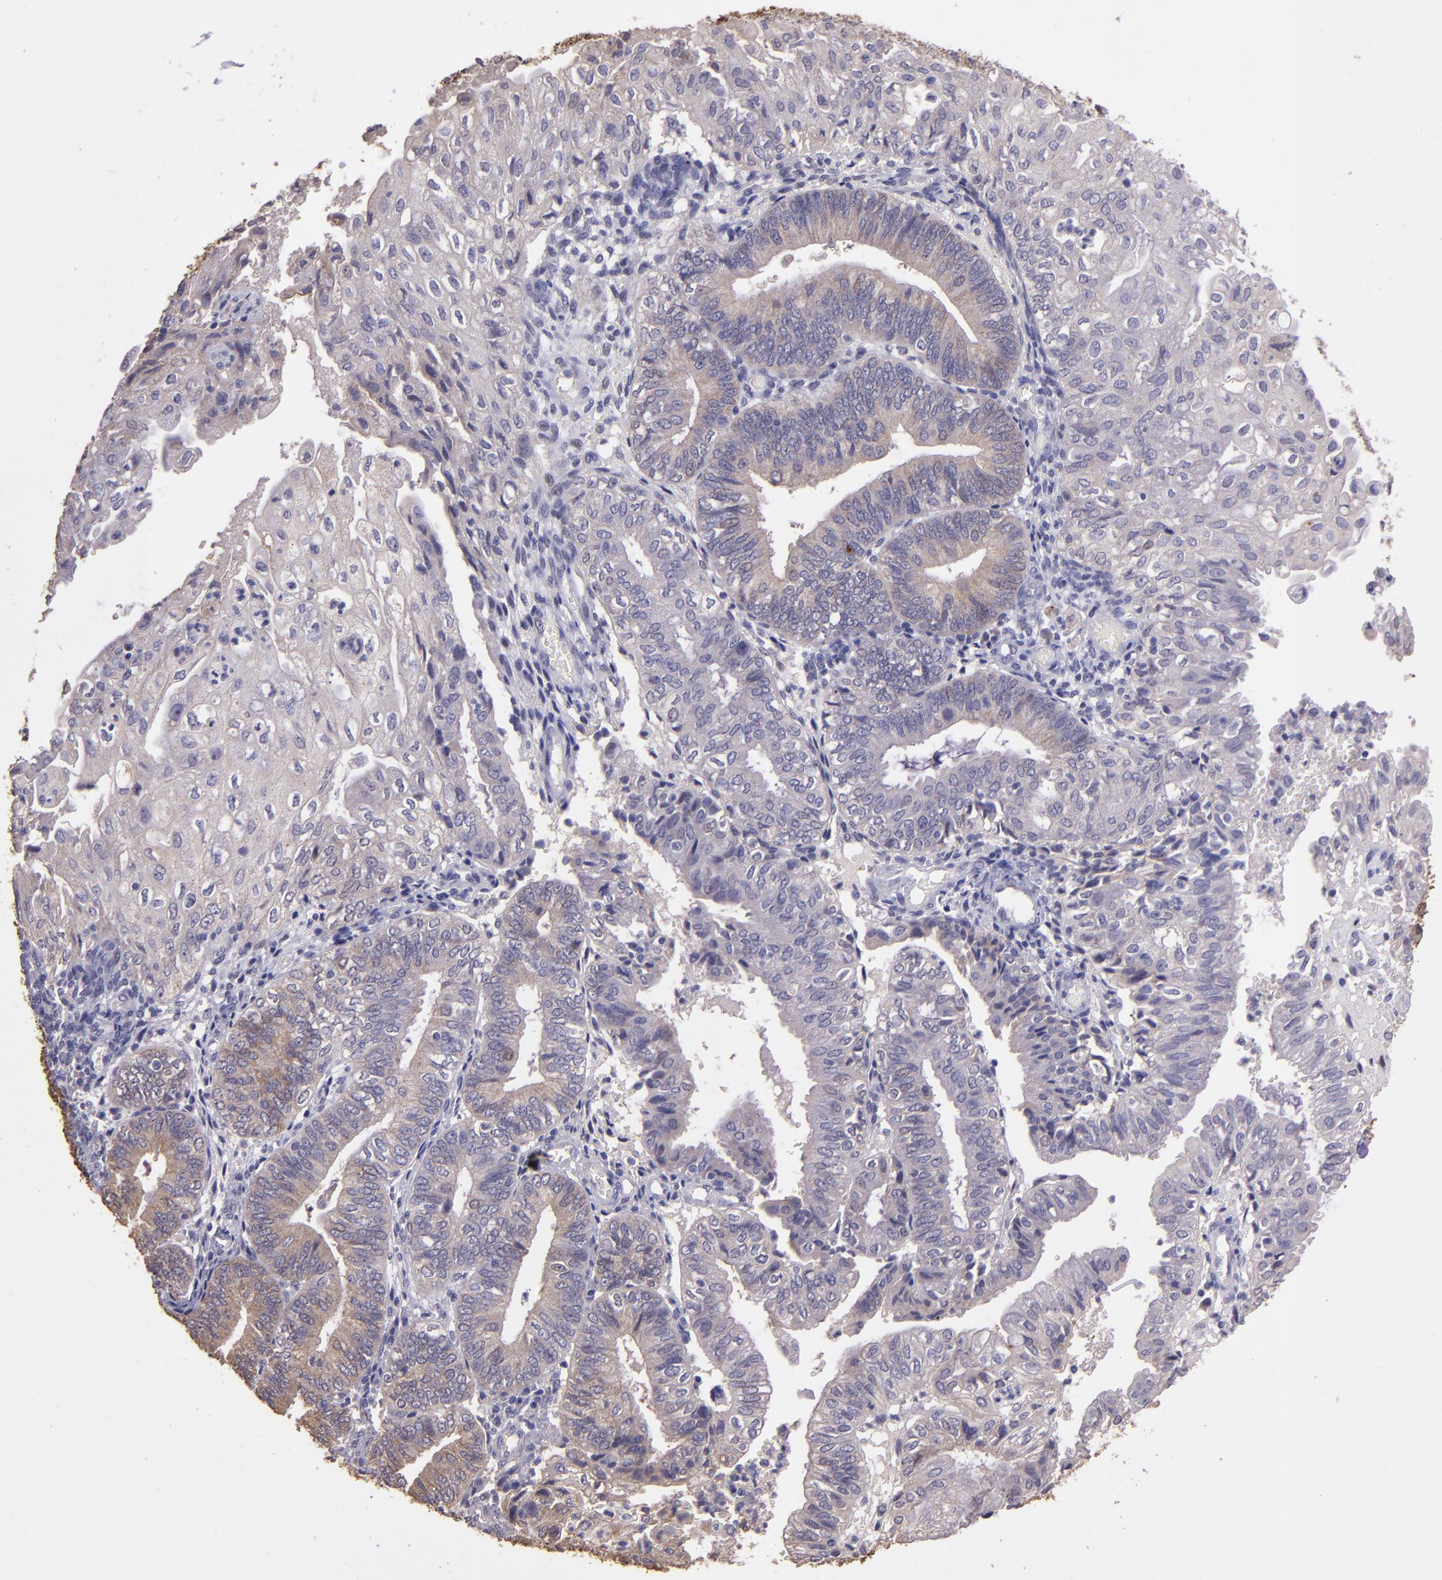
{"staining": {"intensity": "weak", "quantity": "25%-75%", "location": "cytoplasmic/membranous"}, "tissue": "endometrial cancer", "cell_type": "Tumor cells", "image_type": "cancer", "snomed": [{"axis": "morphology", "description": "Adenocarcinoma, NOS"}, {"axis": "topography", "description": "Endometrium"}], "caption": "Immunohistochemistry (DAB) staining of adenocarcinoma (endometrial) shows weak cytoplasmic/membranous protein positivity in approximately 25%-75% of tumor cells.", "gene": "PAPPA", "patient": {"sex": "female", "age": 55}}